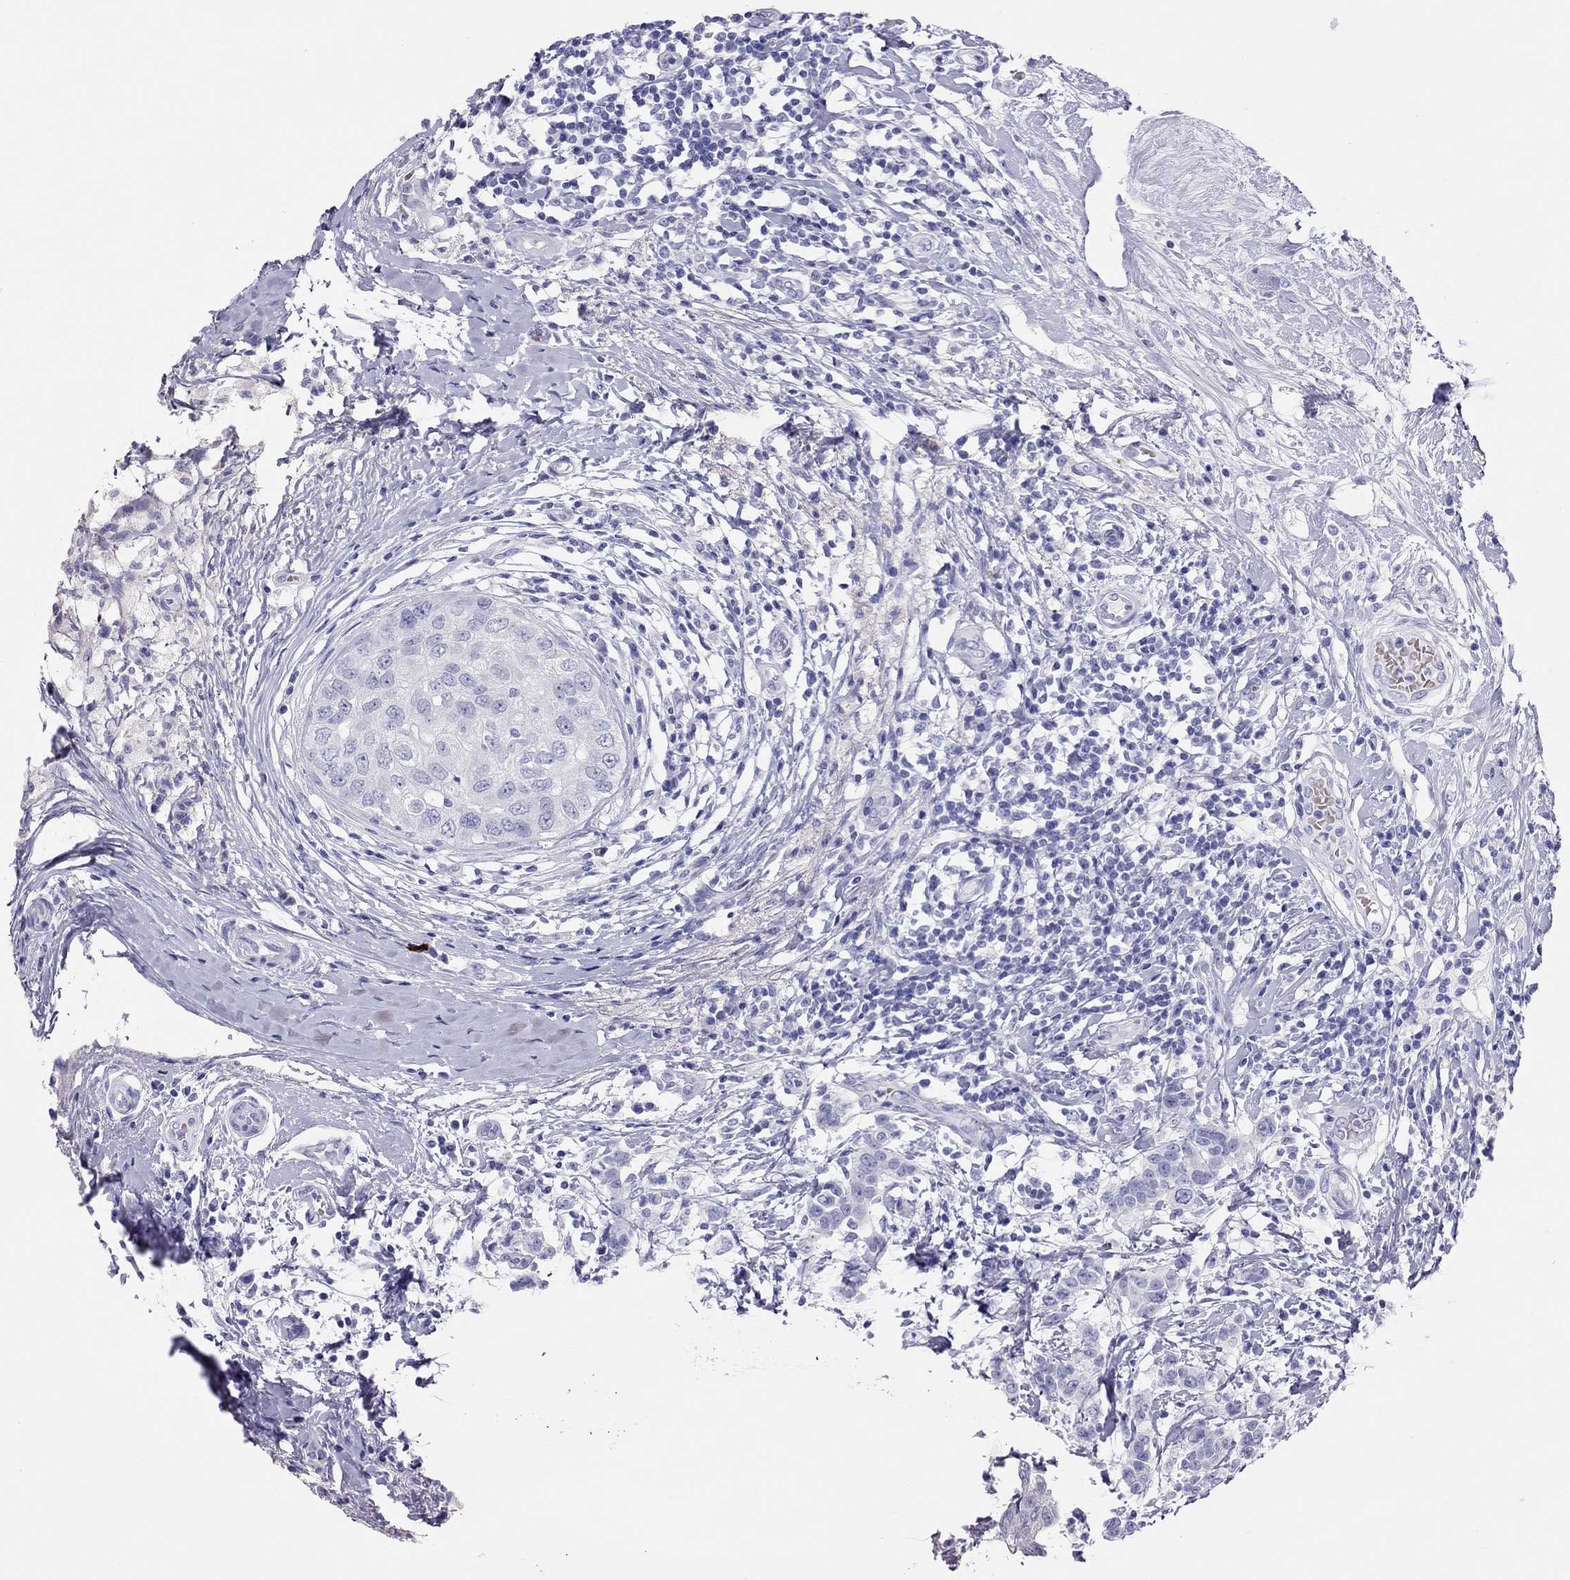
{"staining": {"intensity": "negative", "quantity": "none", "location": "none"}, "tissue": "breast cancer", "cell_type": "Tumor cells", "image_type": "cancer", "snomed": [{"axis": "morphology", "description": "Duct carcinoma"}, {"axis": "topography", "description": "Breast"}], "caption": "DAB (3,3'-diaminobenzidine) immunohistochemical staining of breast cancer (infiltrating ductal carcinoma) reveals no significant expression in tumor cells.", "gene": "TSHB", "patient": {"sex": "female", "age": 27}}